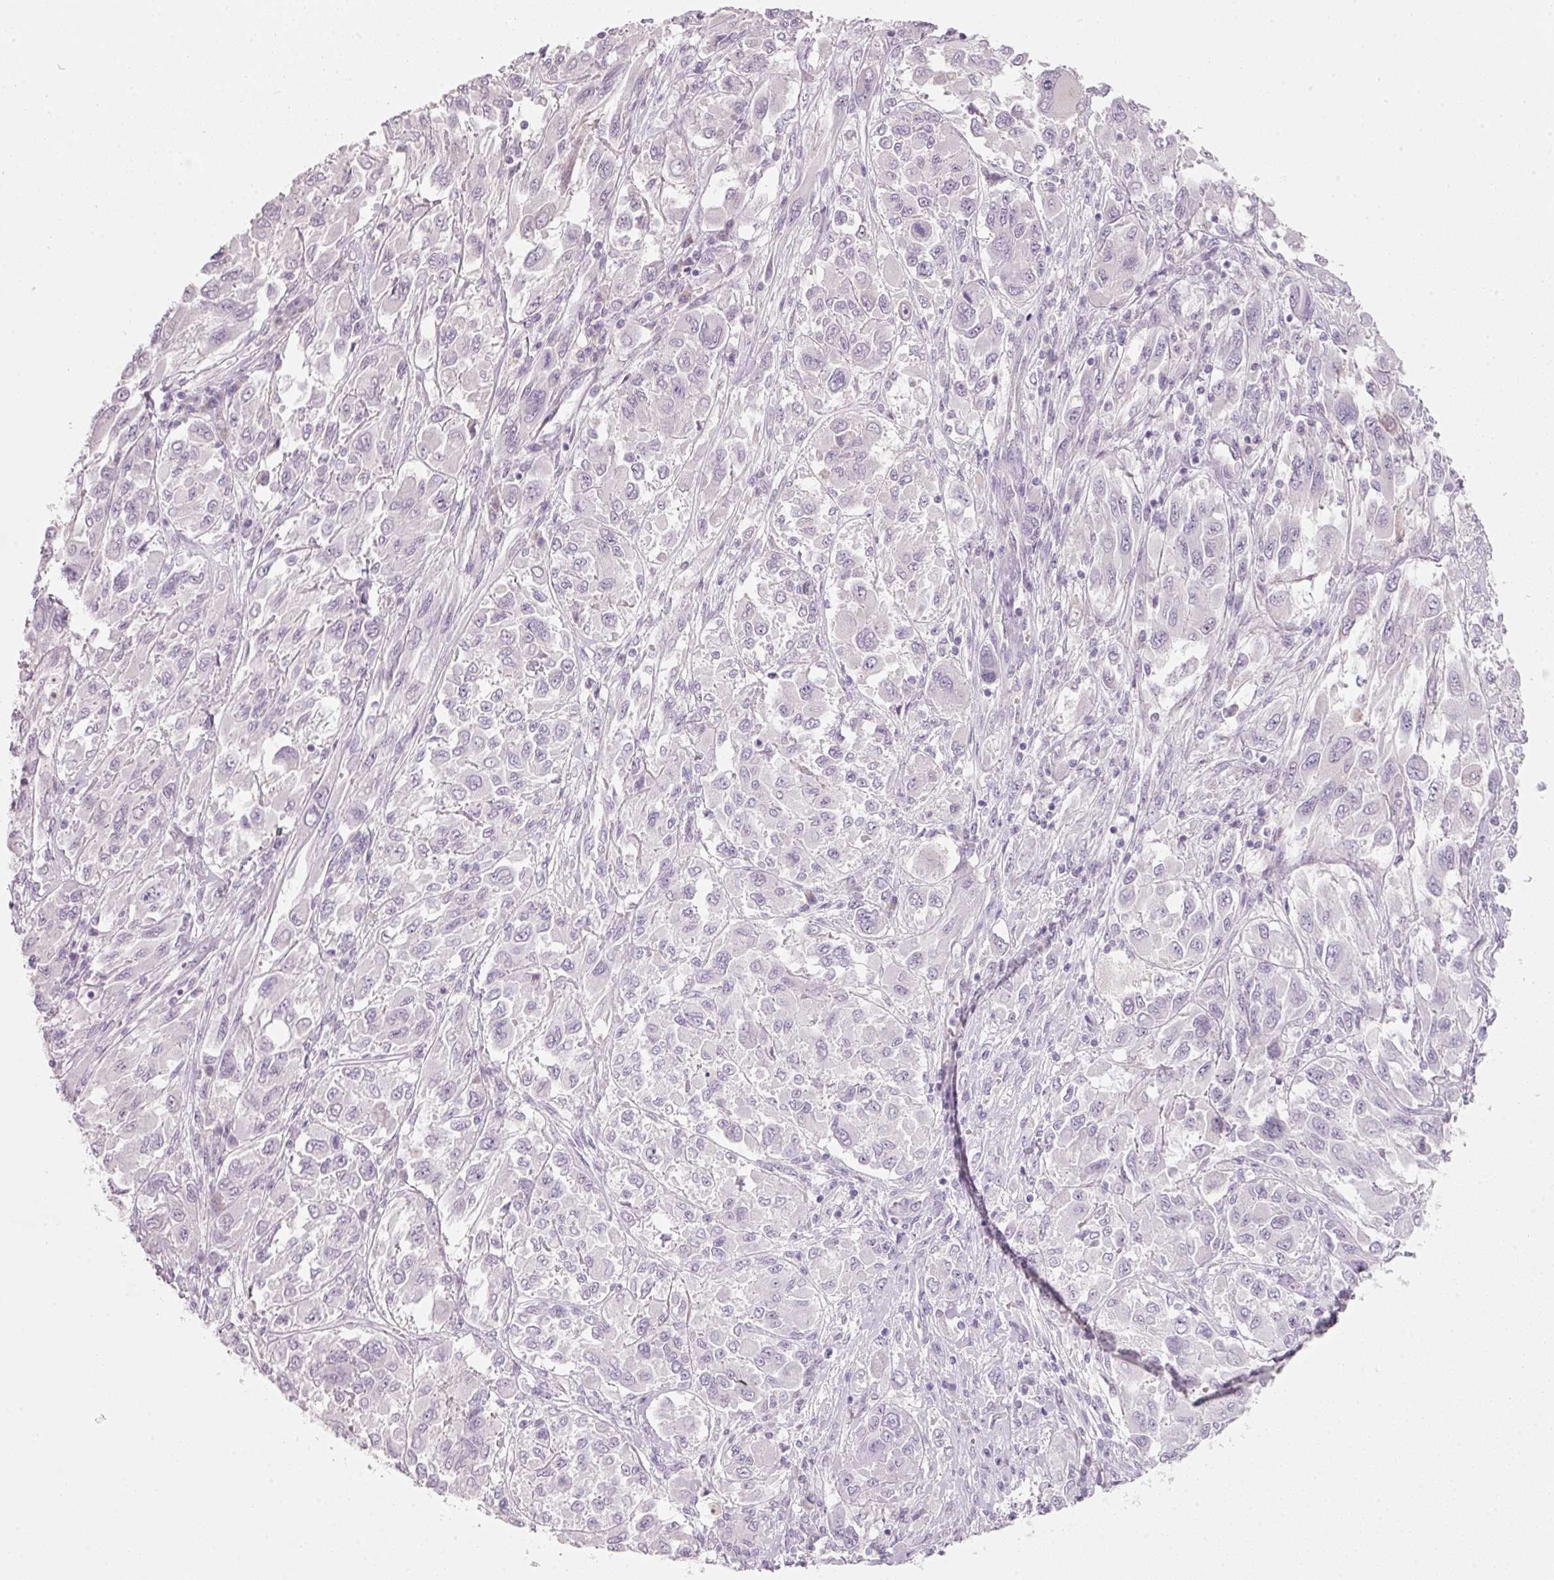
{"staining": {"intensity": "negative", "quantity": "none", "location": "none"}, "tissue": "melanoma", "cell_type": "Tumor cells", "image_type": "cancer", "snomed": [{"axis": "morphology", "description": "Malignant melanoma, NOS"}, {"axis": "topography", "description": "Skin"}], "caption": "Tumor cells are negative for brown protein staining in malignant melanoma.", "gene": "ENSG00000206549", "patient": {"sex": "female", "age": 91}}